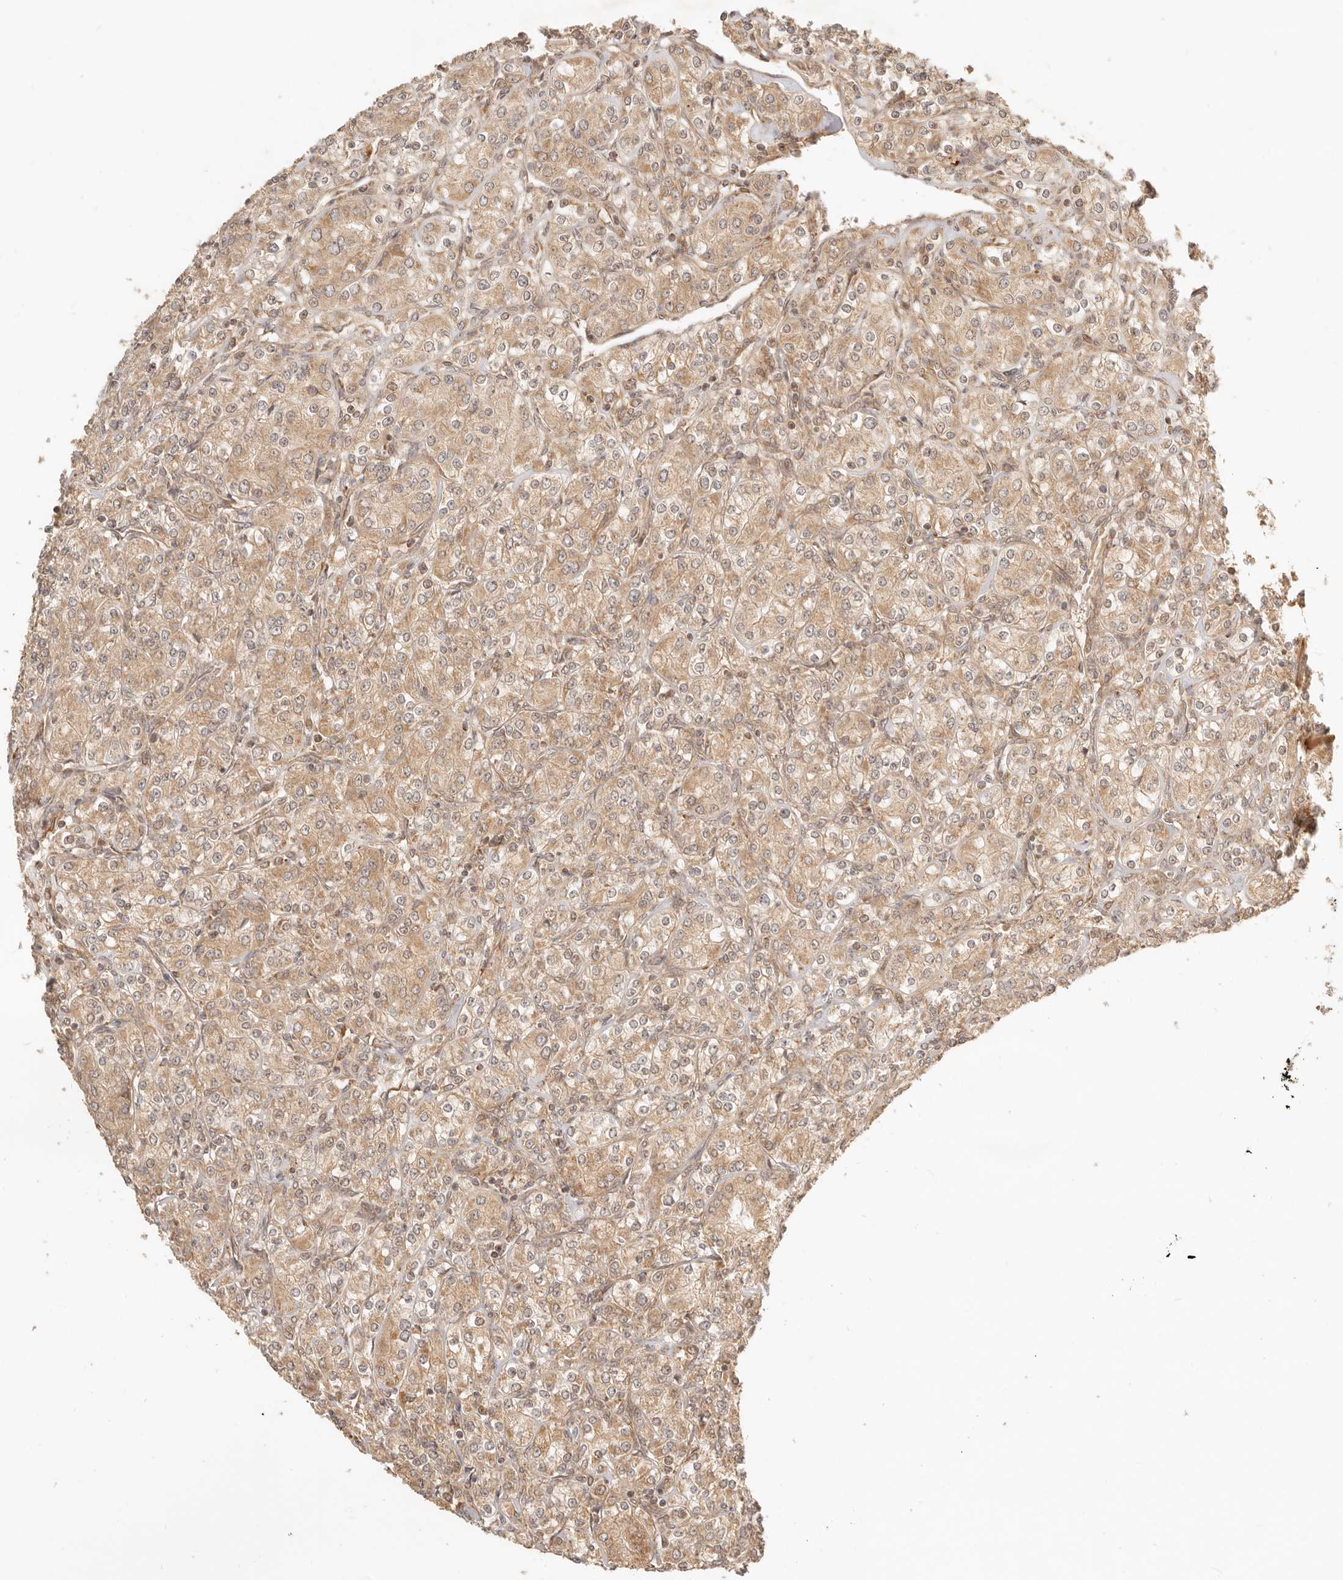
{"staining": {"intensity": "weak", "quantity": ">75%", "location": "cytoplasmic/membranous"}, "tissue": "renal cancer", "cell_type": "Tumor cells", "image_type": "cancer", "snomed": [{"axis": "morphology", "description": "Adenocarcinoma, NOS"}, {"axis": "topography", "description": "Kidney"}], "caption": "This is a micrograph of immunohistochemistry staining of renal cancer, which shows weak expression in the cytoplasmic/membranous of tumor cells.", "gene": "BAALC", "patient": {"sex": "male", "age": 77}}